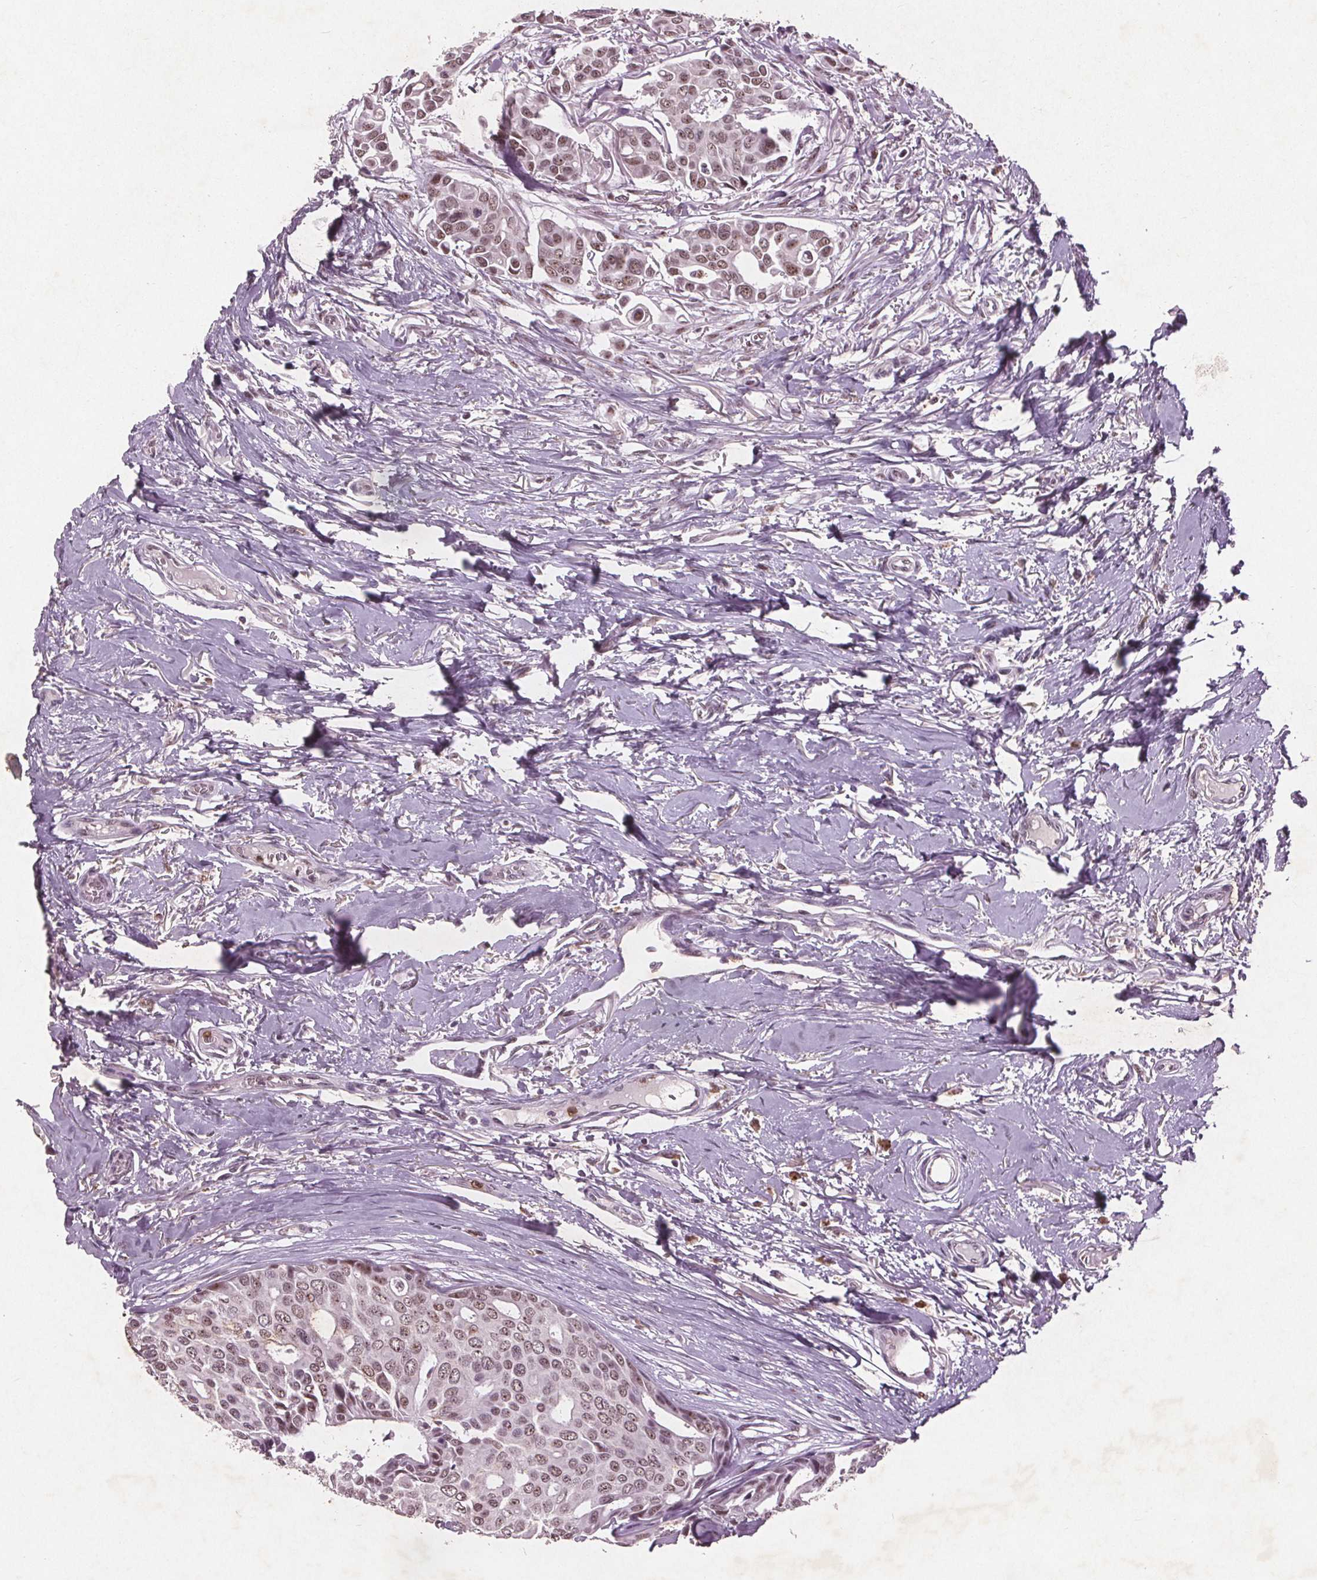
{"staining": {"intensity": "moderate", "quantity": ">75%", "location": "nuclear"}, "tissue": "breast cancer", "cell_type": "Tumor cells", "image_type": "cancer", "snomed": [{"axis": "morphology", "description": "Duct carcinoma"}, {"axis": "topography", "description": "Breast"}], "caption": "A medium amount of moderate nuclear positivity is seen in approximately >75% of tumor cells in breast cancer (infiltrating ductal carcinoma) tissue.", "gene": "RPS6KA2", "patient": {"sex": "female", "age": 54}}